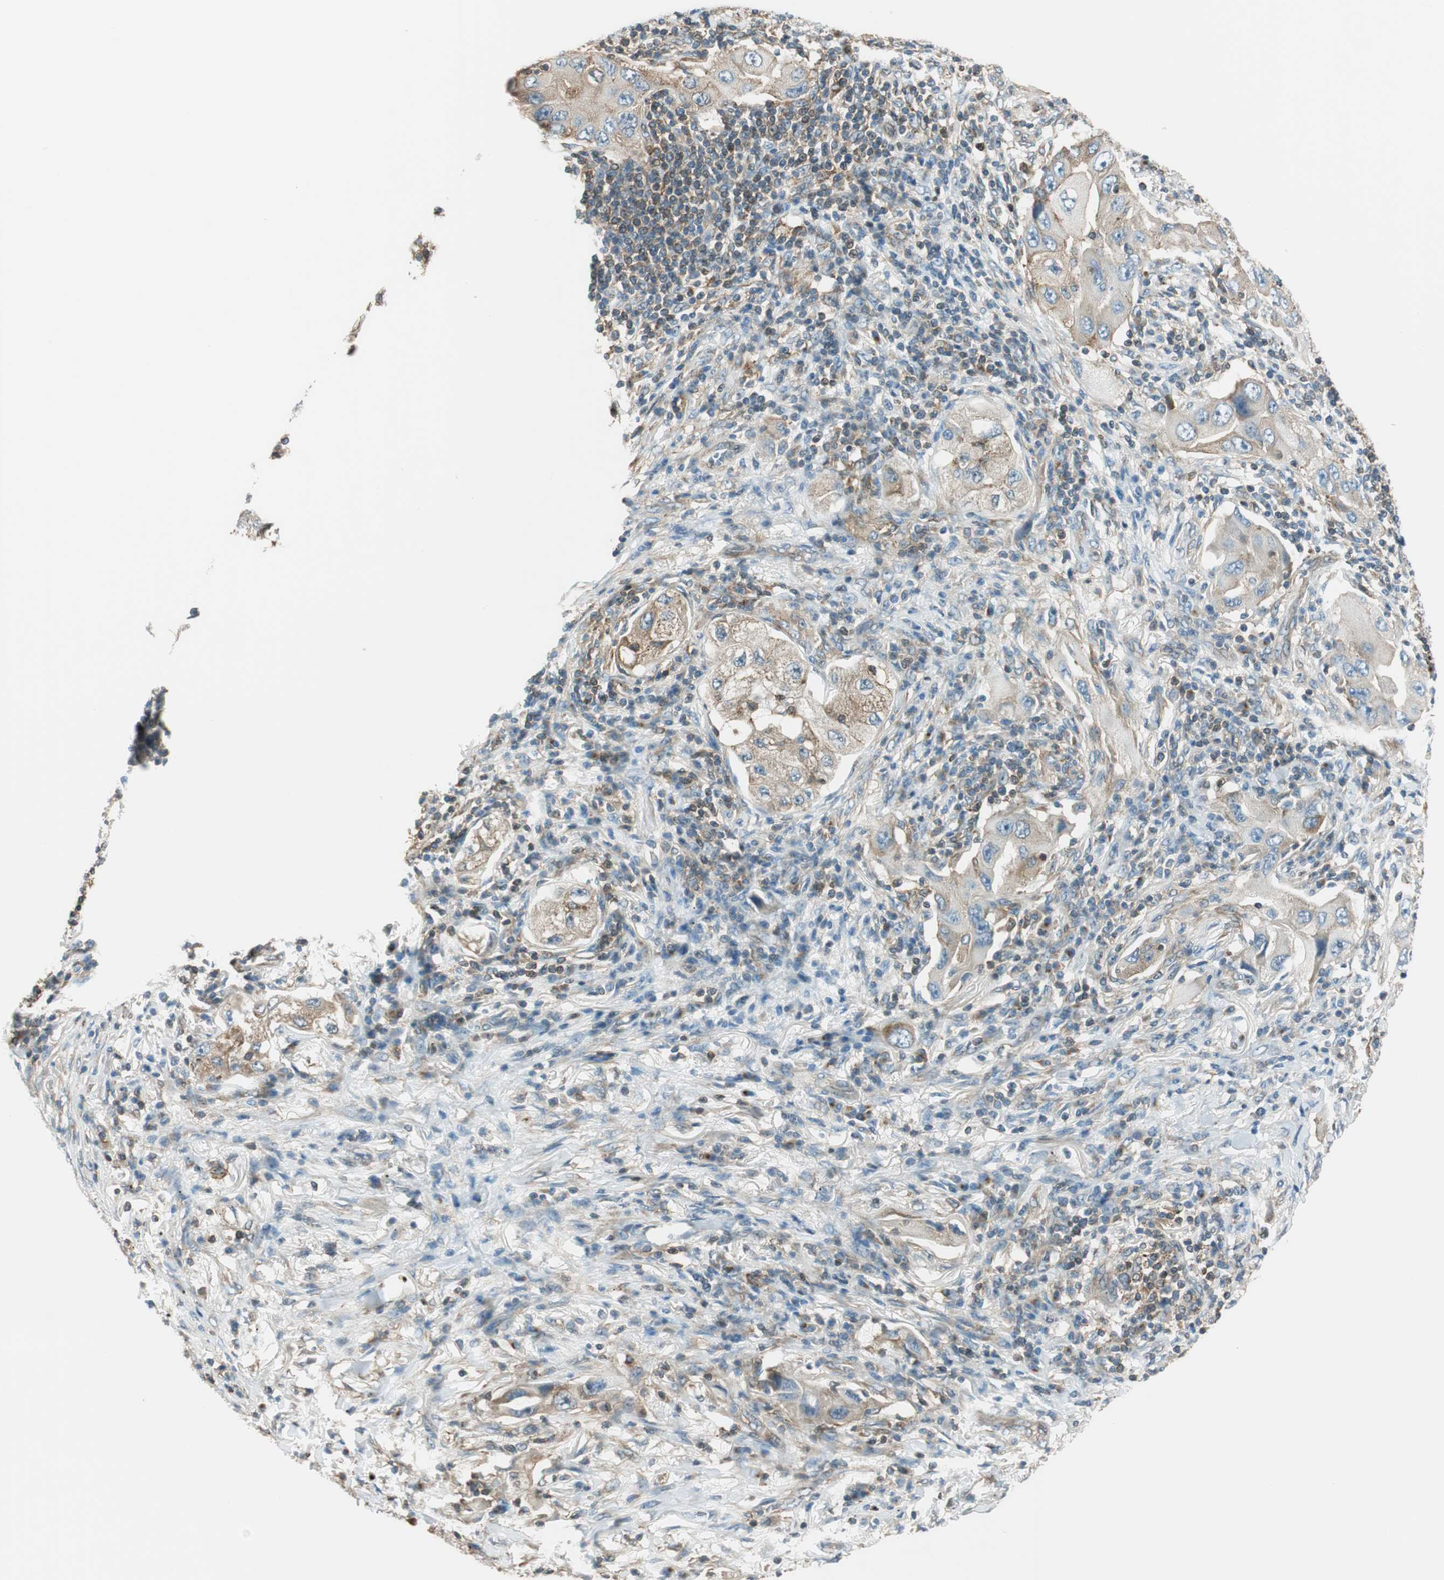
{"staining": {"intensity": "weak", "quantity": "25%-75%", "location": "cytoplasmic/membranous"}, "tissue": "lung cancer", "cell_type": "Tumor cells", "image_type": "cancer", "snomed": [{"axis": "morphology", "description": "Adenocarcinoma, NOS"}, {"axis": "topography", "description": "Lung"}], "caption": "Weak cytoplasmic/membranous staining for a protein is identified in about 25%-75% of tumor cells of adenocarcinoma (lung) using IHC.", "gene": "PI4K2B", "patient": {"sex": "female", "age": 65}}